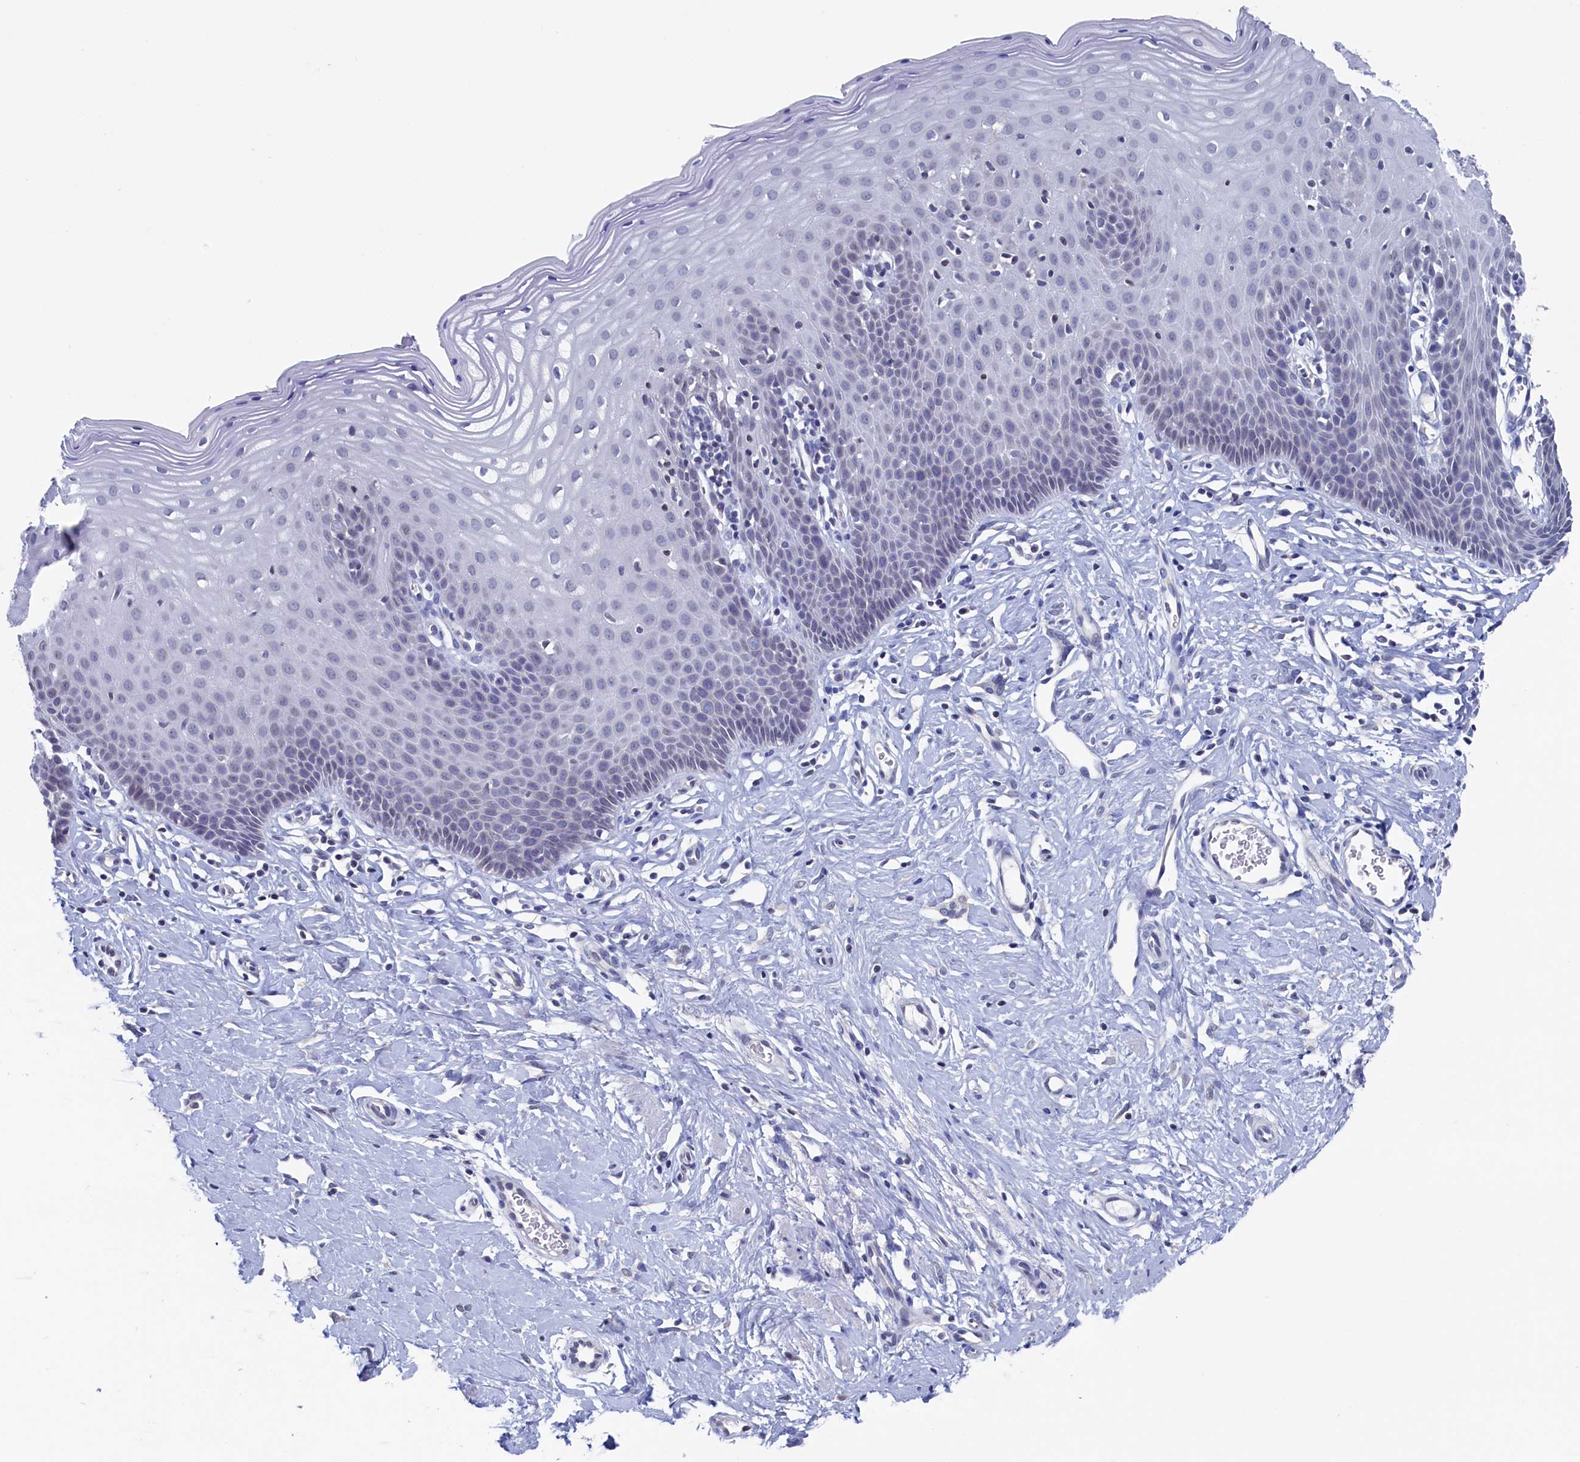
{"staining": {"intensity": "negative", "quantity": "none", "location": "none"}, "tissue": "cervix", "cell_type": "Squamous epithelial cells", "image_type": "normal", "snomed": [{"axis": "morphology", "description": "Normal tissue, NOS"}, {"axis": "topography", "description": "Cervix"}], "caption": "Immunohistochemical staining of normal cervix exhibits no significant expression in squamous epithelial cells.", "gene": "C11orf54", "patient": {"sex": "female", "age": 36}}